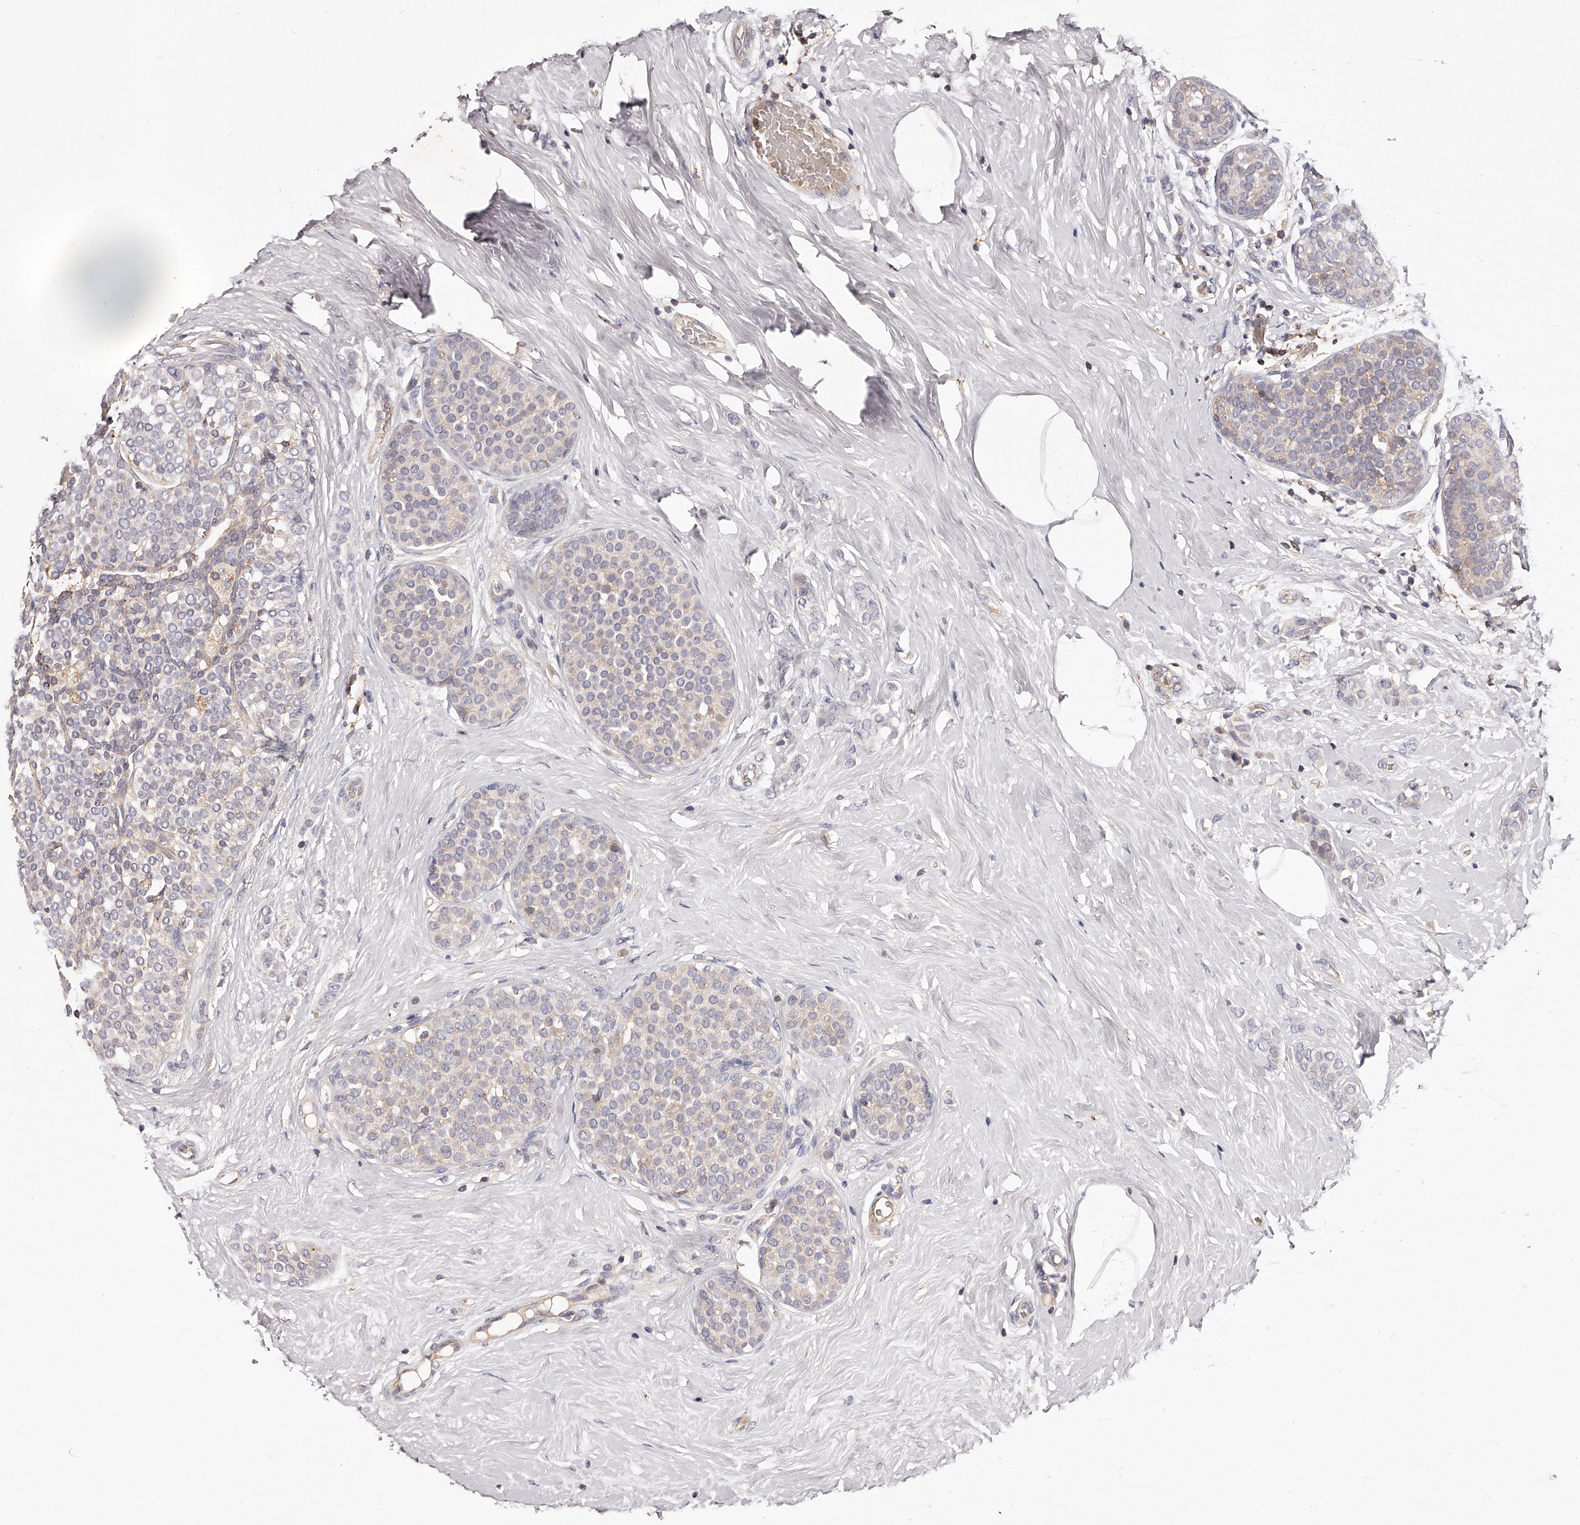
{"staining": {"intensity": "negative", "quantity": "none", "location": "none"}, "tissue": "breast cancer", "cell_type": "Tumor cells", "image_type": "cancer", "snomed": [{"axis": "morphology", "description": "Lobular carcinoma, in situ"}, {"axis": "morphology", "description": "Lobular carcinoma"}, {"axis": "topography", "description": "Breast"}], "caption": "Tumor cells are negative for brown protein staining in lobular carcinoma in situ (breast). Nuclei are stained in blue.", "gene": "PHACTR1", "patient": {"sex": "female", "age": 41}}